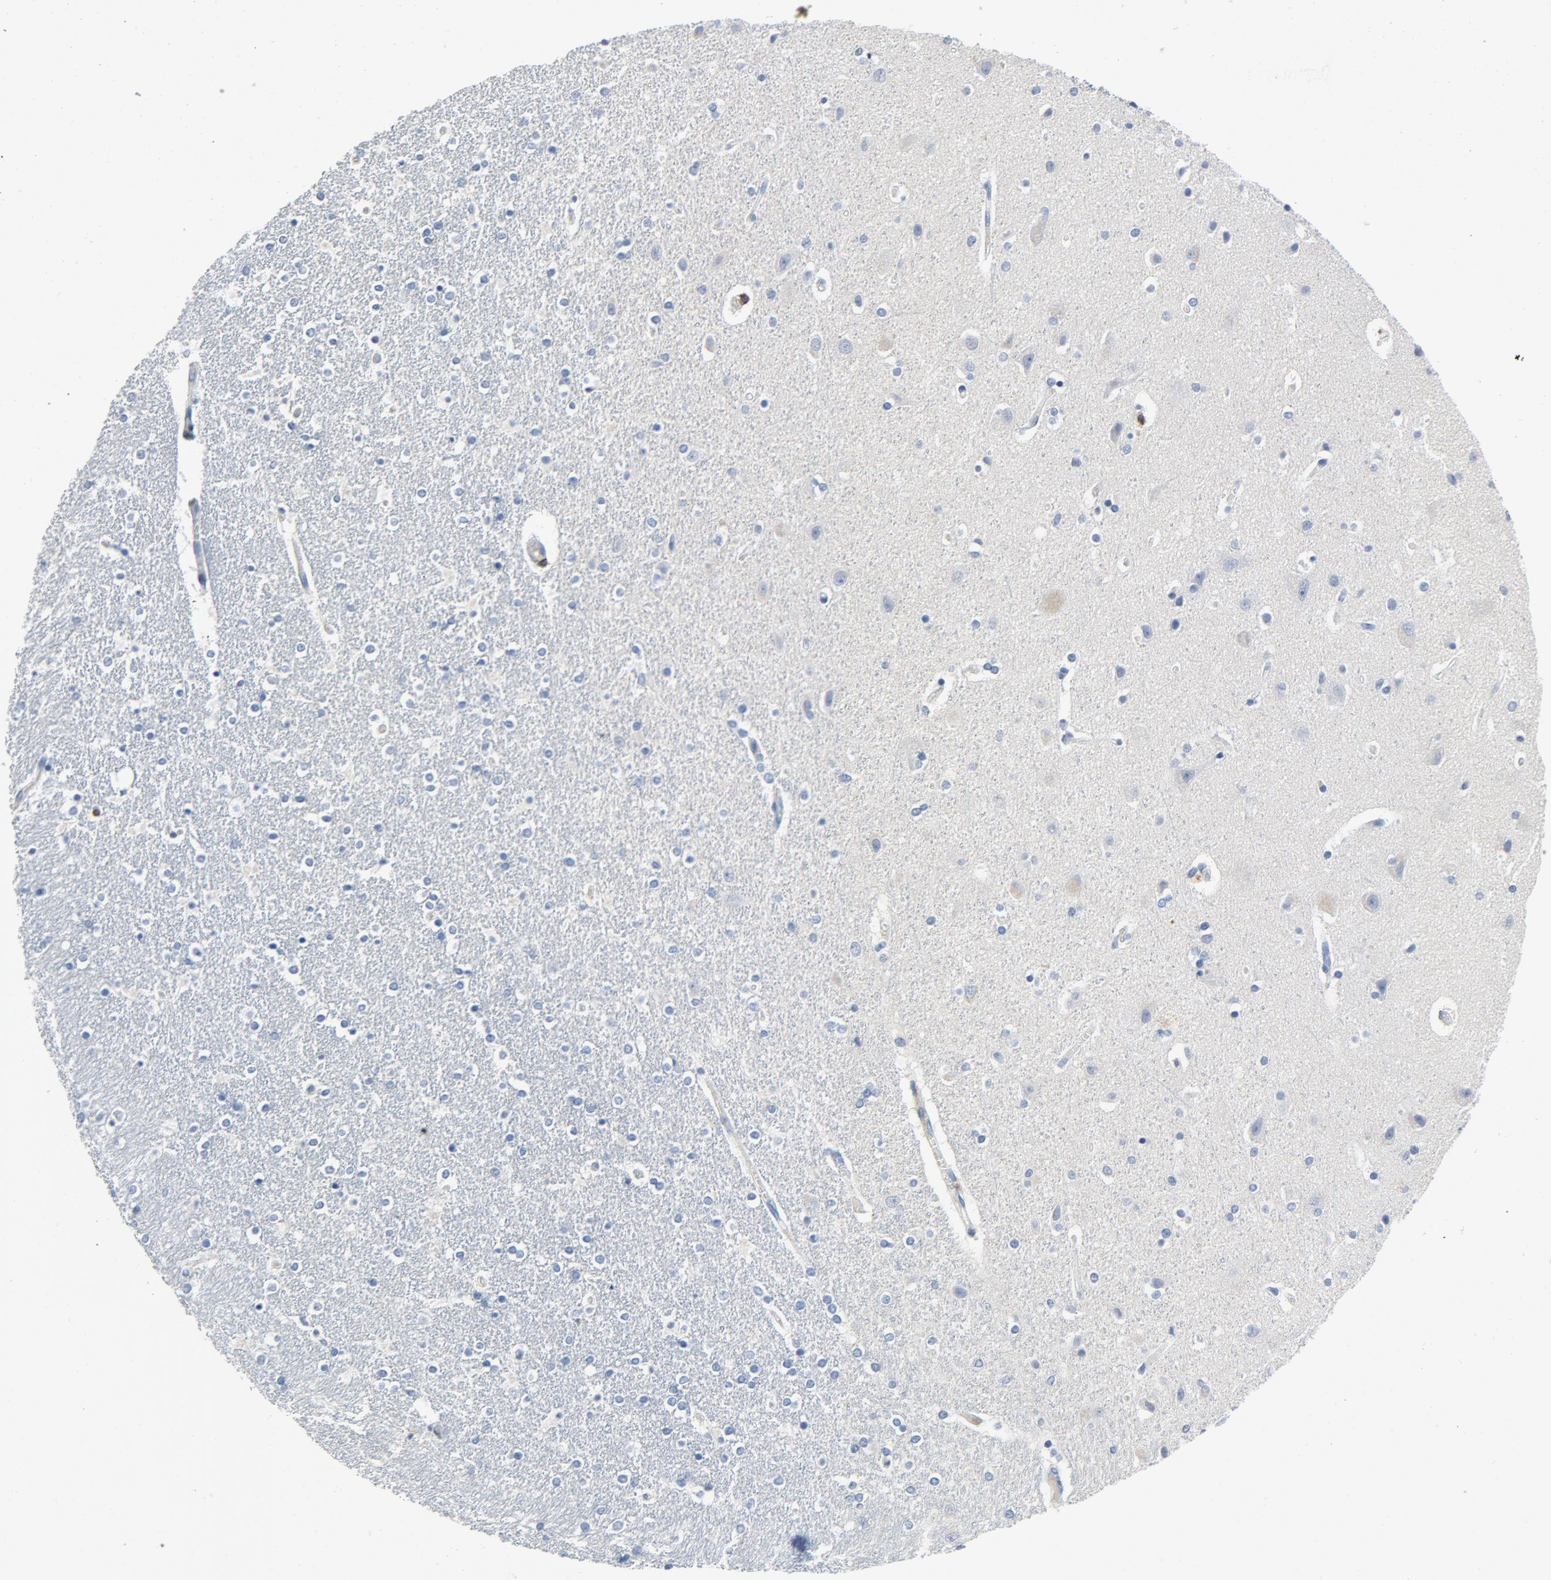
{"staining": {"intensity": "negative", "quantity": "none", "location": "none"}, "tissue": "caudate", "cell_type": "Glial cells", "image_type": "normal", "snomed": [{"axis": "morphology", "description": "Normal tissue, NOS"}, {"axis": "topography", "description": "Lateral ventricle wall"}], "caption": "IHC micrograph of benign caudate: caudate stained with DAB shows no significant protein staining in glial cells.", "gene": "LCK", "patient": {"sex": "female", "age": 54}}